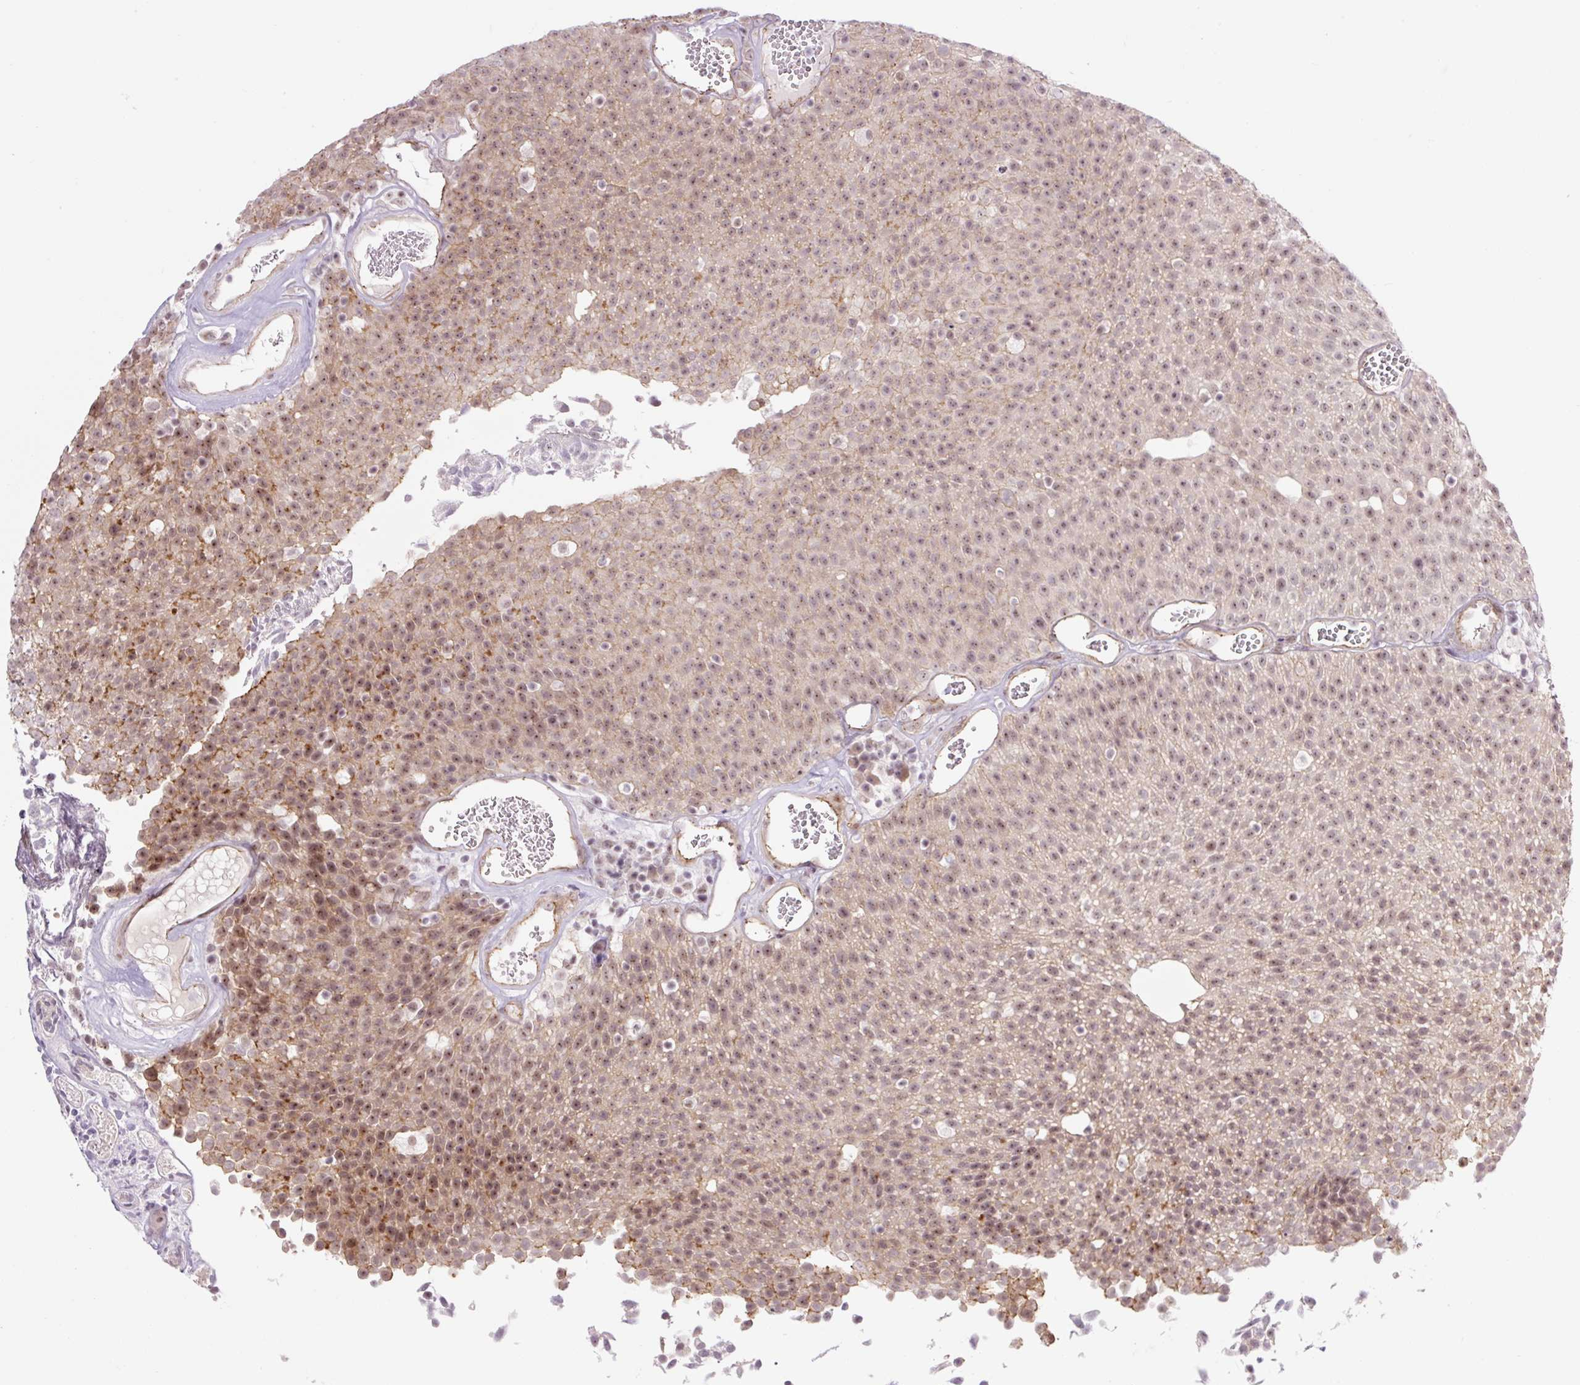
{"staining": {"intensity": "moderate", "quantity": ">75%", "location": "cytoplasmic/membranous,nuclear"}, "tissue": "urothelial cancer", "cell_type": "Tumor cells", "image_type": "cancer", "snomed": [{"axis": "morphology", "description": "Urothelial carcinoma, Low grade"}, {"axis": "topography", "description": "Urinary bladder"}], "caption": "This photomicrograph displays IHC staining of low-grade urothelial carcinoma, with medium moderate cytoplasmic/membranous and nuclear staining in approximately >75% of tumor cells.", "gene": "ICE1", "patient": {"sex": "female", "age": 79}}